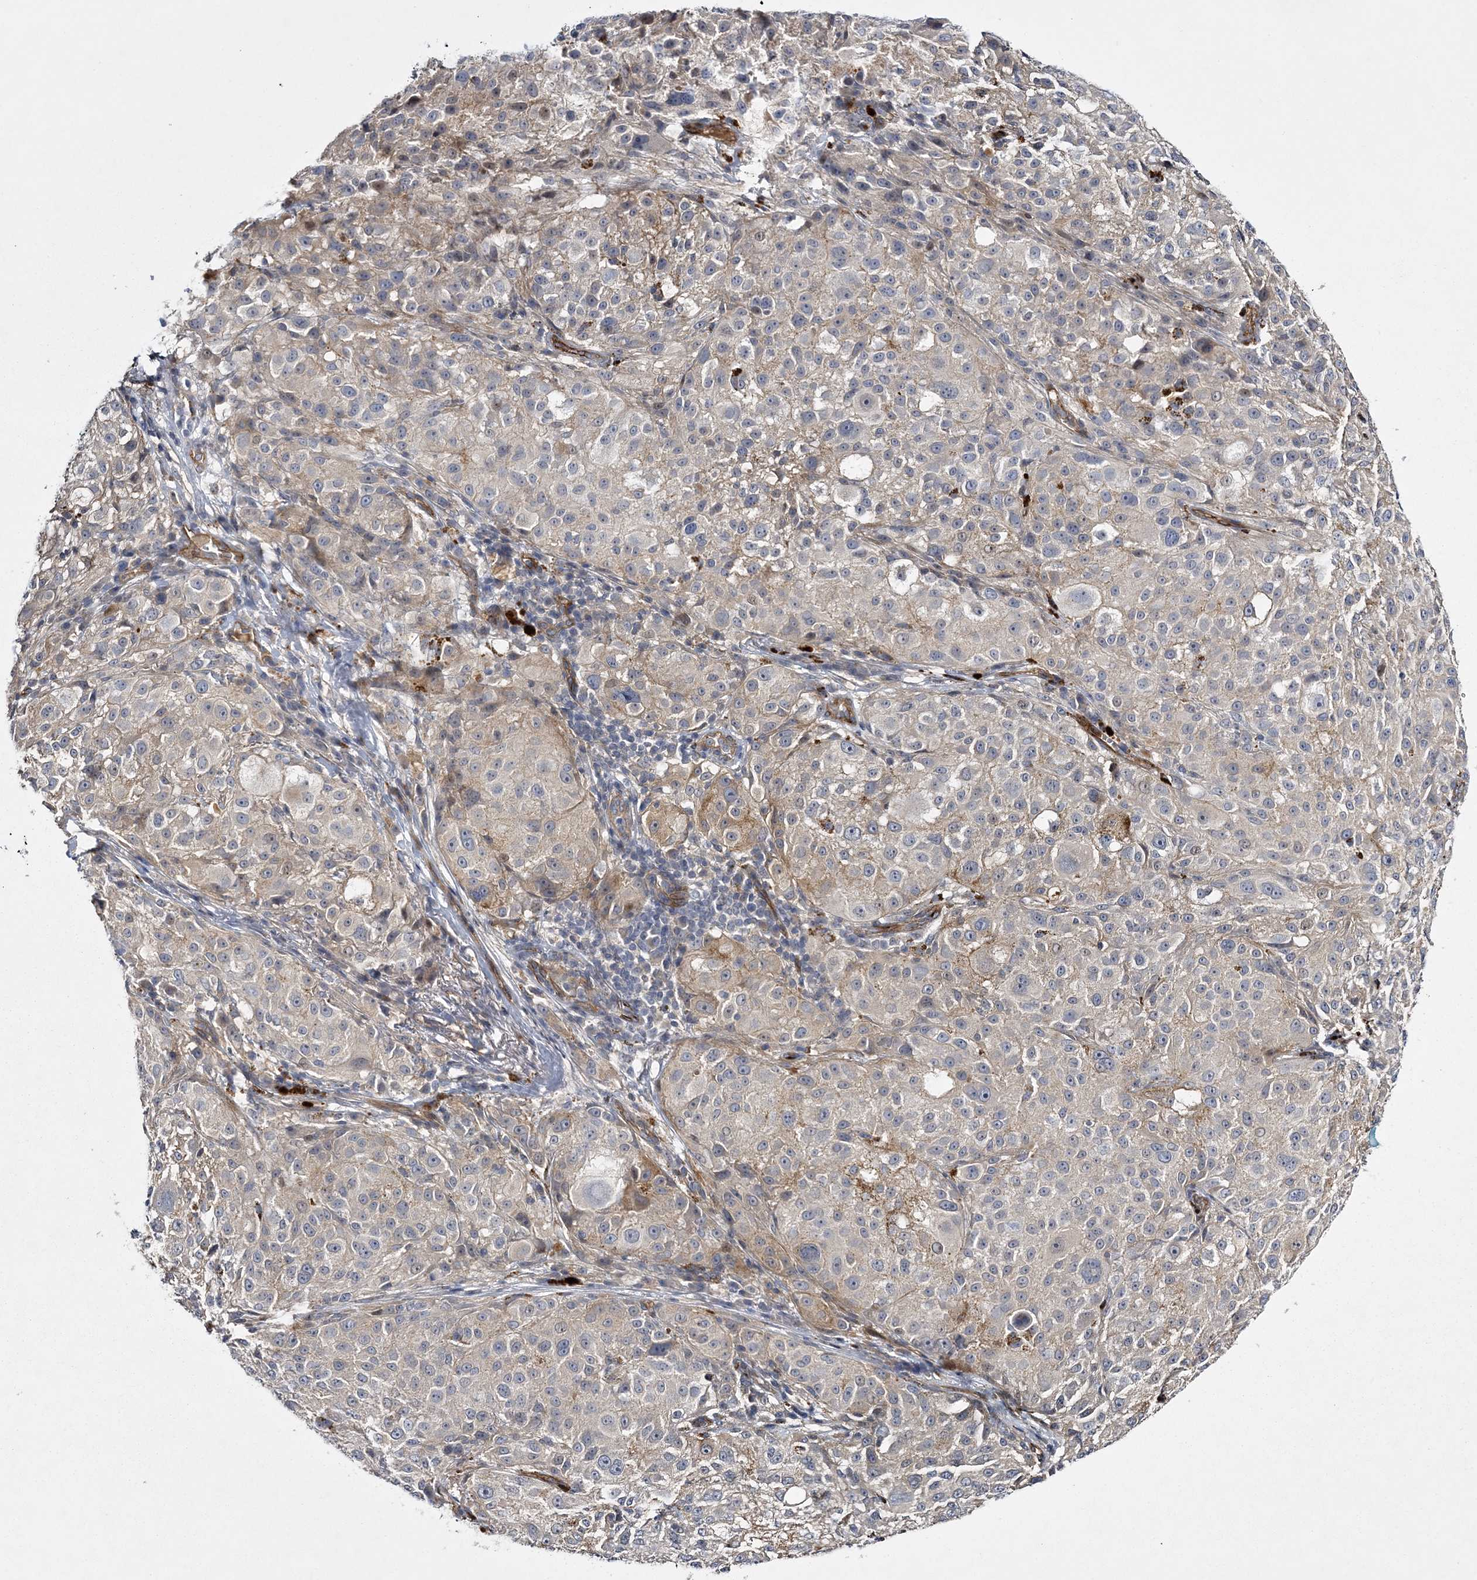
{"staining": {"intensity": "weak", "quantity": "<25%", "location": "cytoplasmic/membranous"}, "tissue": "melanoma", "cell_type": "Tumor cells", "image_type": "cancer", "snomed": [{"axis": "morphology", "description": "Necrosis, NOS"}, {"axis": "morphology", "description": "Malignant melanoma, NOS"}, {"axis": "topography", "description": "Skin"}], "caption": "IHC of human melanoma shows no expression in tumor cells.", "gene": "CALN1", "patient": {"sex": "female", "age": 87}}